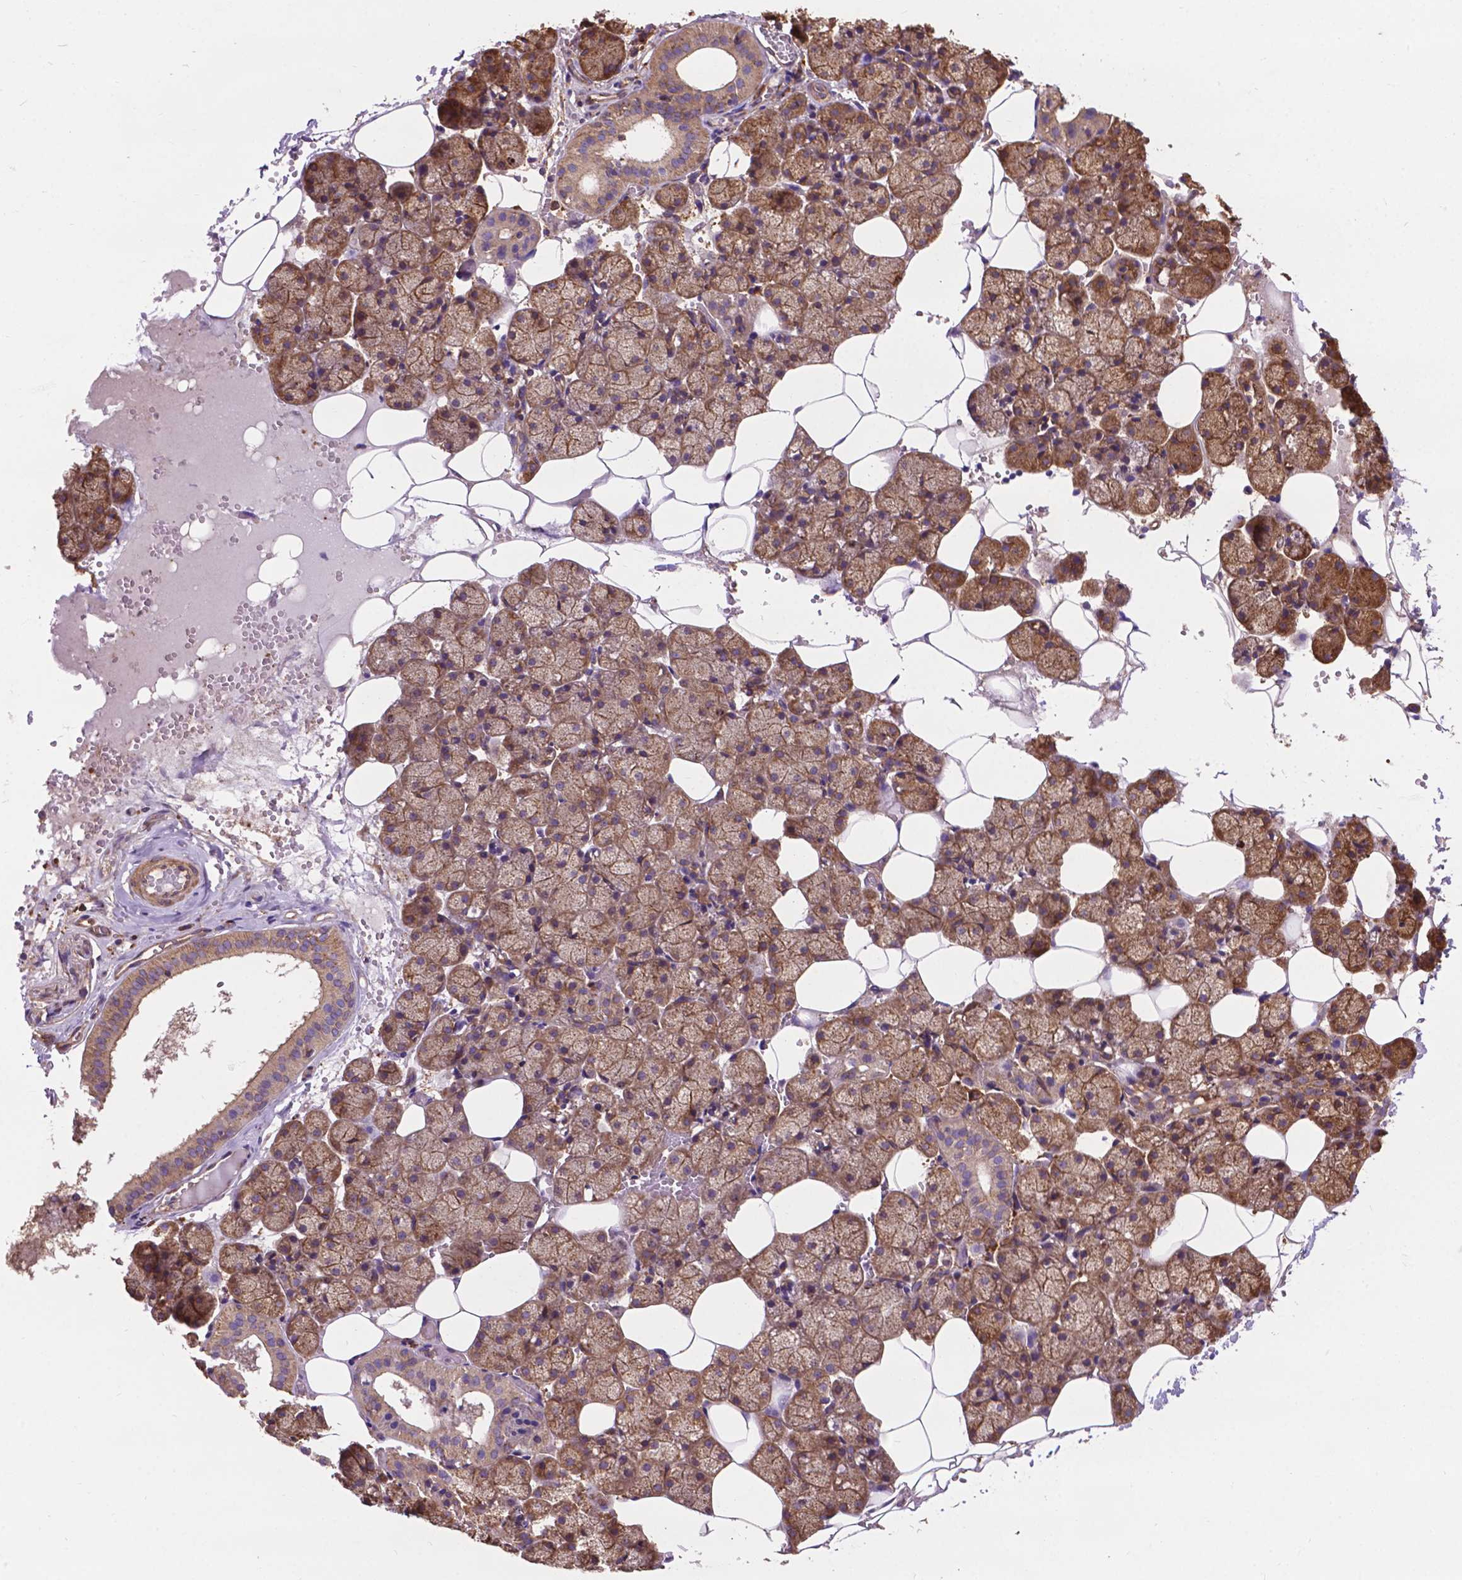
{"staining": {"intensity": "moderate", "quantity": ">75%", "location": "cytoplasmic/membranous"}, "tissue": "salivary gland", "cell_type": "Glandular cells", "image_type": "normal", "snomed": [{"axis": "morphology", "description": "Normal tissue, NOS"}, {"axis": "topography", "description": "Salivary gland"}], "caption": "Immunohistochemical staining of unremarkable human salivary gland exhibits >75% levels of moderate cytoplasmic/membranous protein staining in approximately >75% of glandular cells. Using DAB (3,3'-diaminobenzidine) (brown) and hematoxylin (blue) stains, captured at high magnification using brightfield microscopy.", "gene": "CCDC71L", "patient": {"sex": "male", "age": 38}}